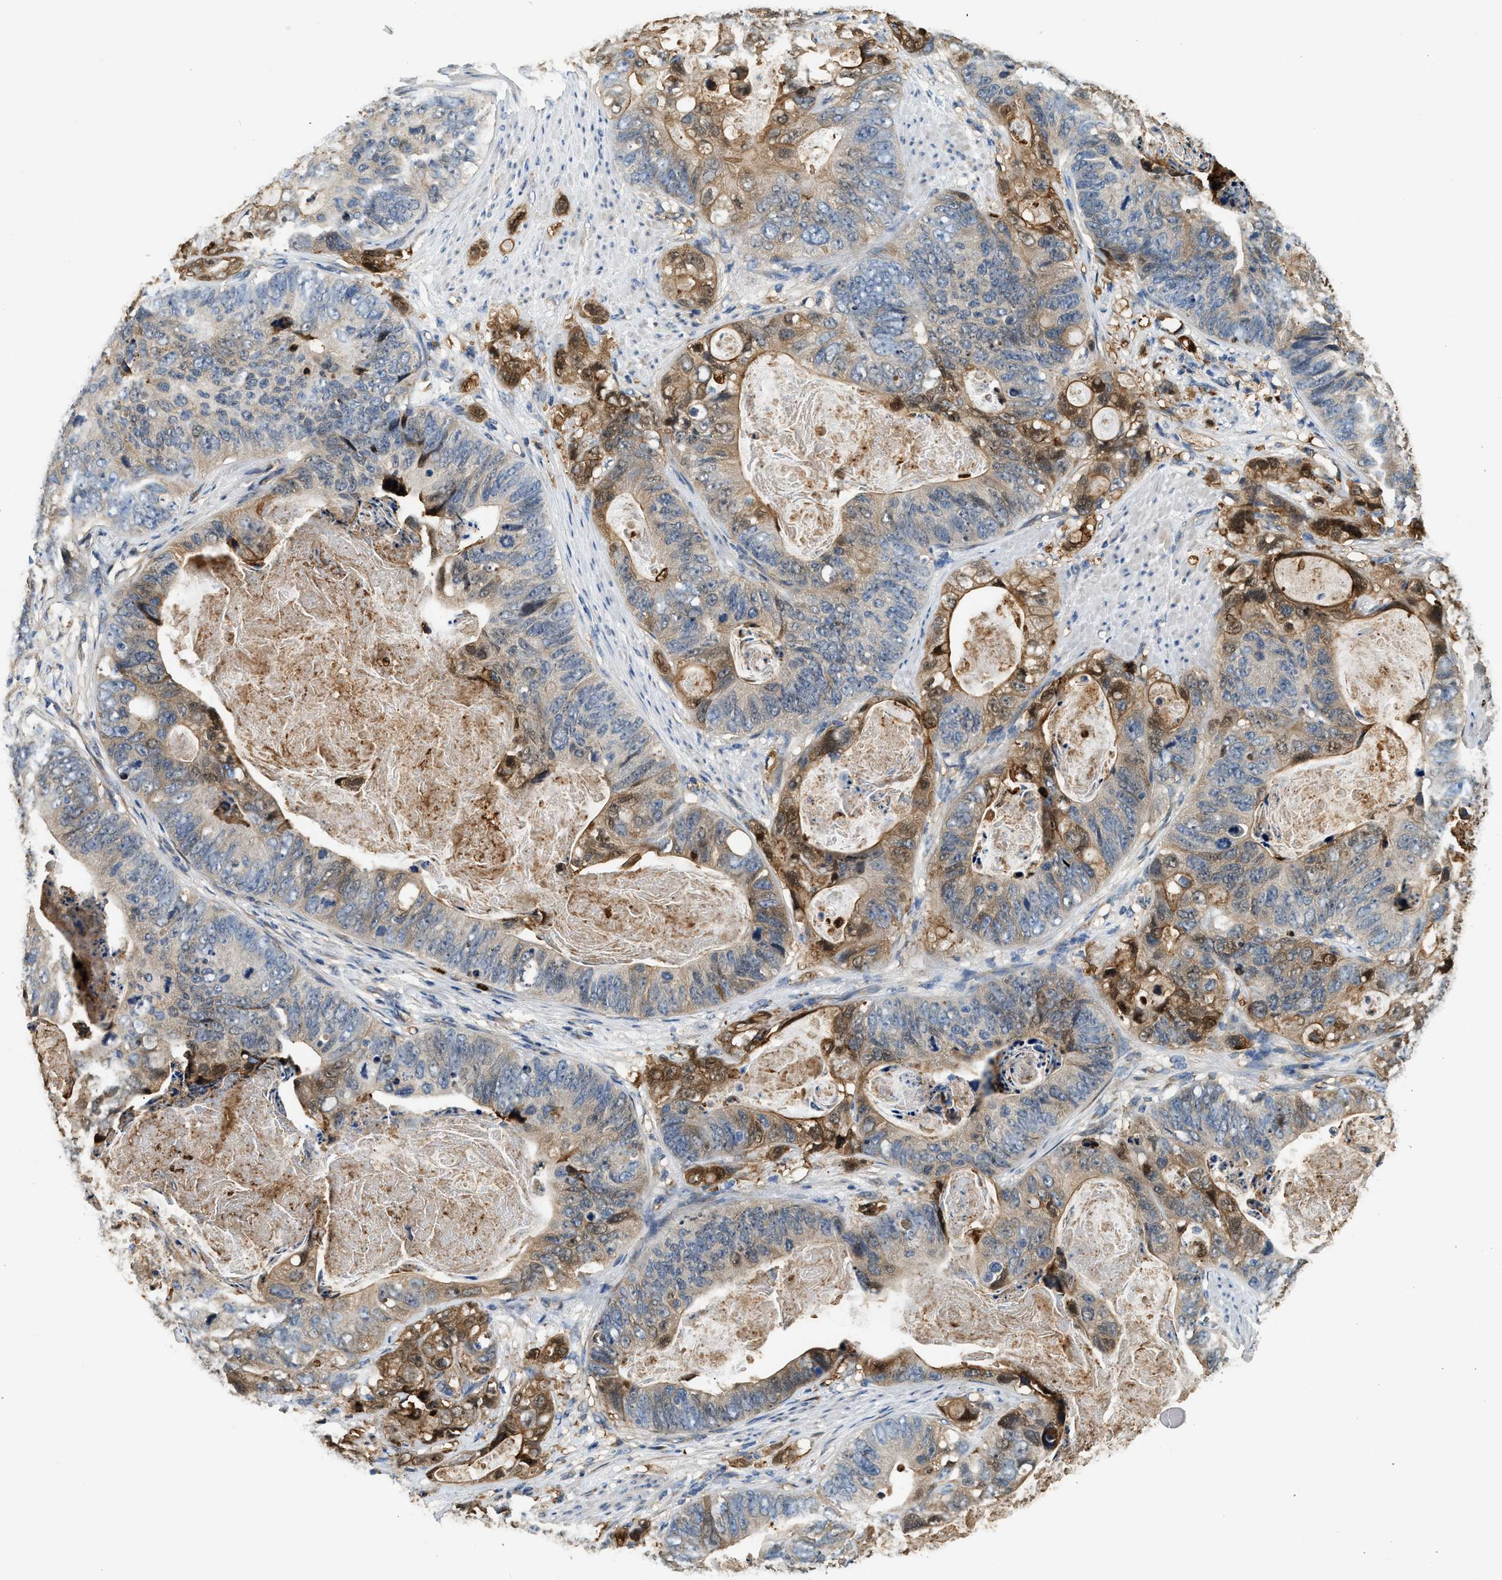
{"staining": {"intensity": "moderate", "quantity": "25%-75%", "location": "cytoplasmic/membranous,nuclear"}, "tissue": "stomach cancer", "cell_type": "Tumor cells", "image_type": "cancer", "snomed": [{"axis": "morphology", "description": "Adenocarcinoma, NOS"}, {"axis": "topography", "description": "Stomach"}], "caption": "Protein expression analysis of human adenocarcinoma (stomach) reveals moderate cytoplasmic/membranous and nuclear positivity in approximately 25%-75% of tumor cells.", "gene": "ANXA3", "patient": {"sex": "female", "age": 89}}